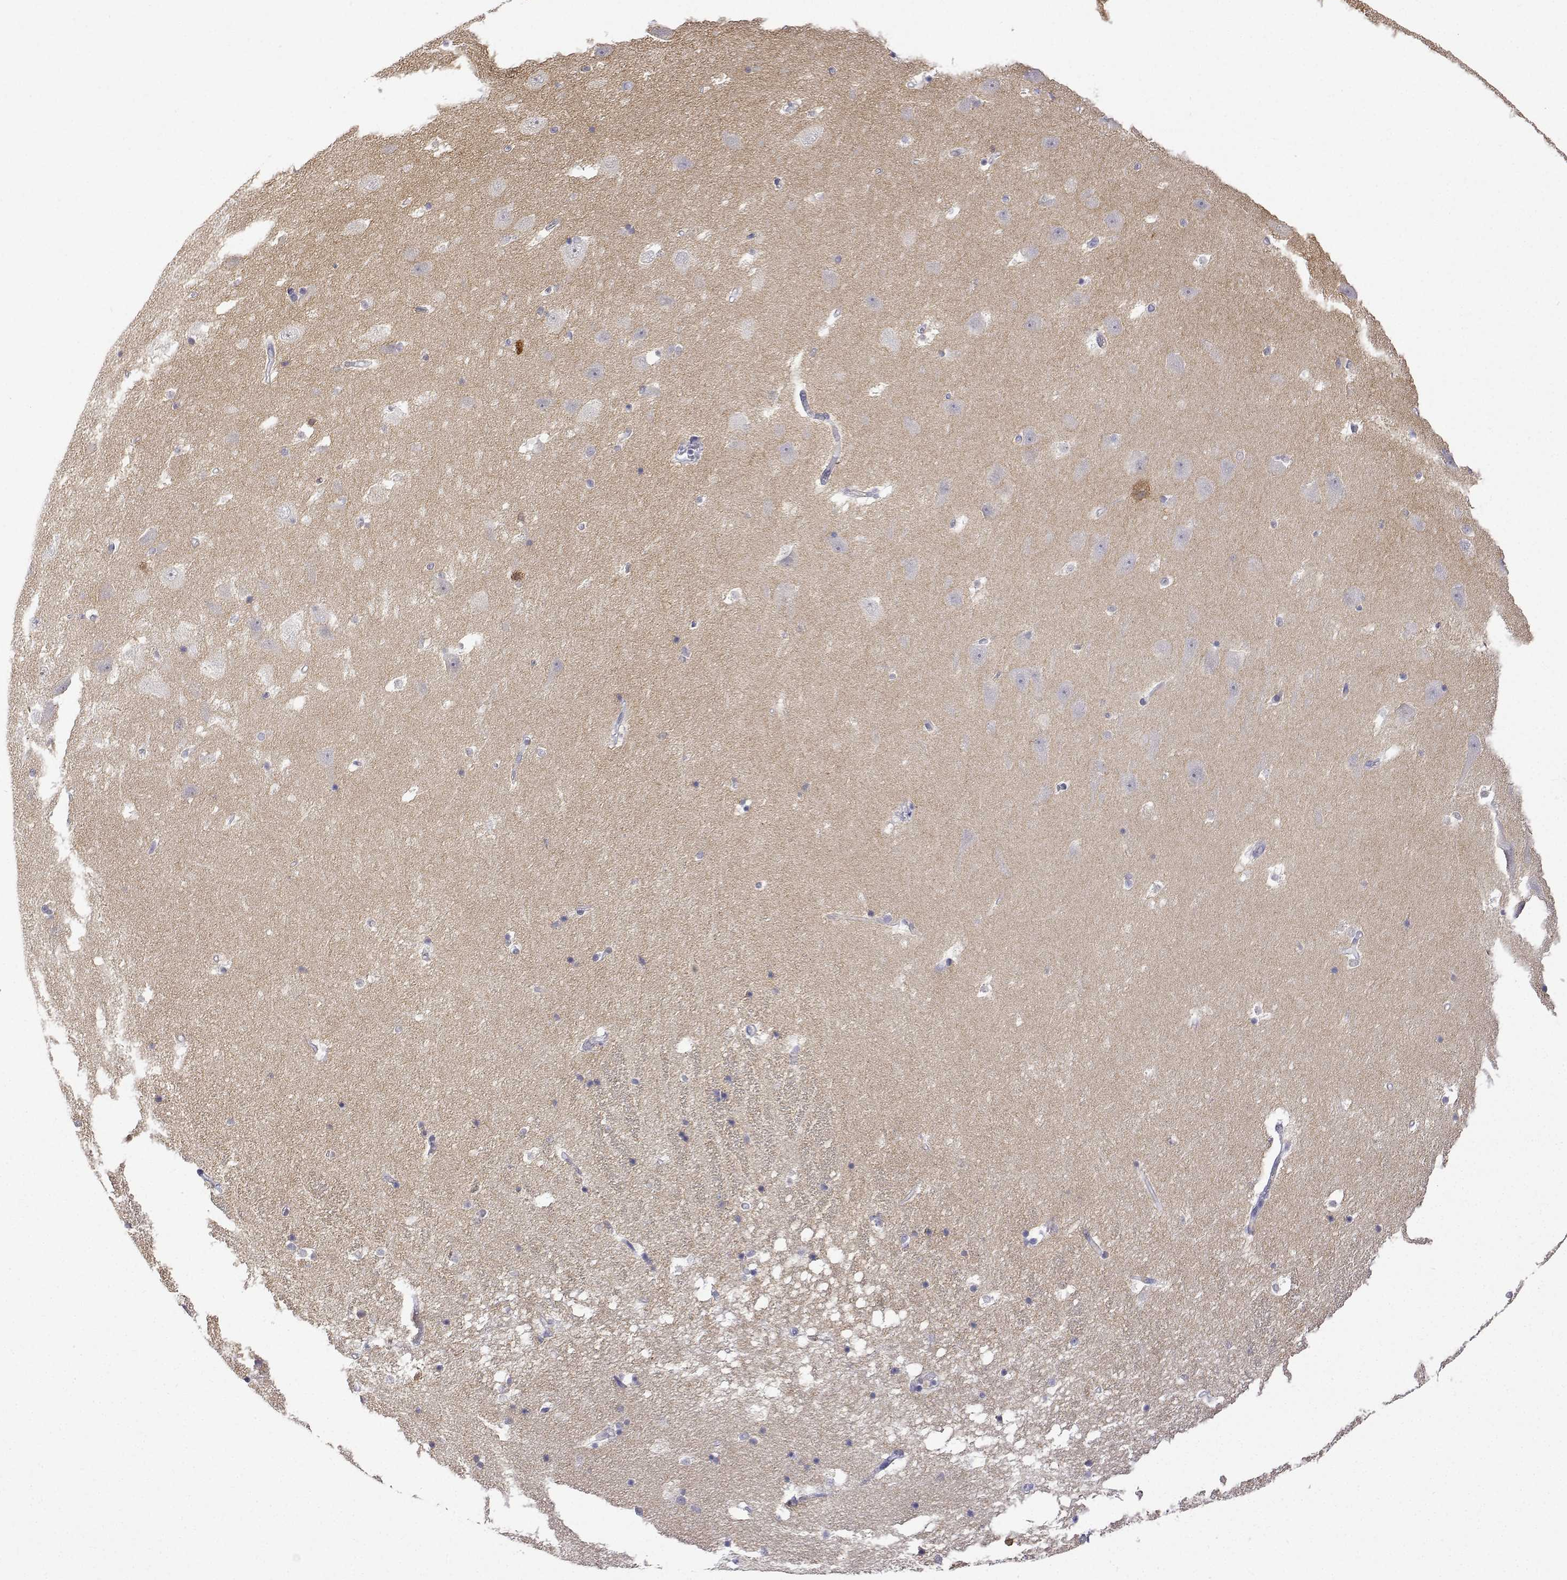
{"staining": {"intensity": "weak", "quantity": "<25%", "location": "cytoplasmic/membranous"}, "tissue": "hippocampus", "cell_type": "Glial cells", "image_type": "normal", "snomed": [{"axis": "morphology", "description": "Normal tissue, NOS"}, {"axis": "topography", "description": "Hippocampus"}], "caption": "Human hippocampus stained for a protein using IHC reveals no expression in glial cells.", "gene": "PLCB1", "patient": {"sex": "male", "age": 58}}